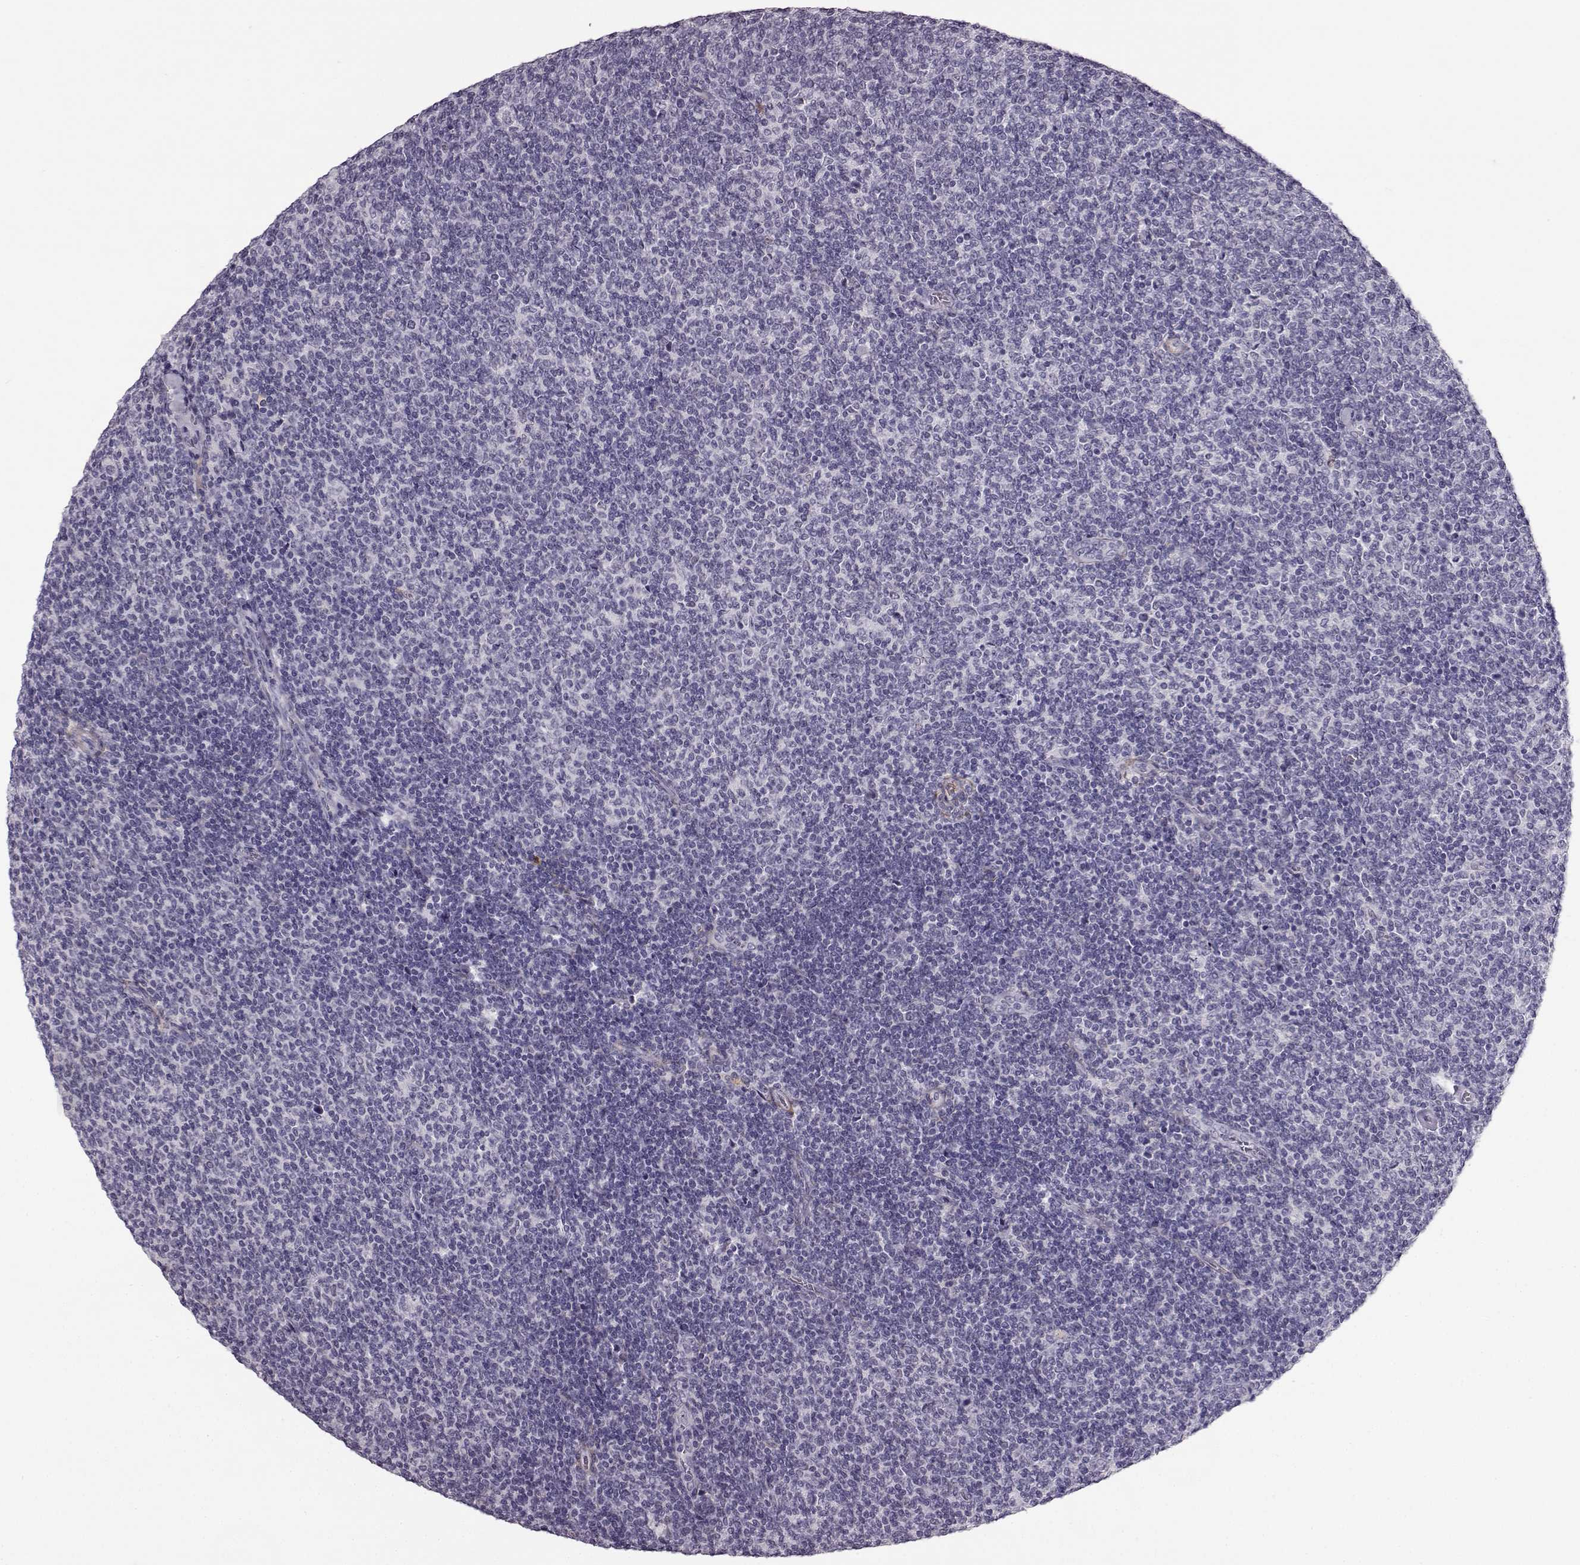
{"staining": {"intensity": "negative", "quantity": "none", "location": "none"}, "tissue": "lymphoma", "cell_type": "Tumor cells", "image_type": "cancer", "snomed": [{"axis": "morphology", "description": "Malignant lymphoma, non-Hodgkin's type, Low grade"}, {"axis": "topography", "description": "Lymph node"}], "caption": "There is no significant staining in tumor cells of lymphoma.", "gene": "TRIM69", "patient": {"sex": "male", "age": 52}}